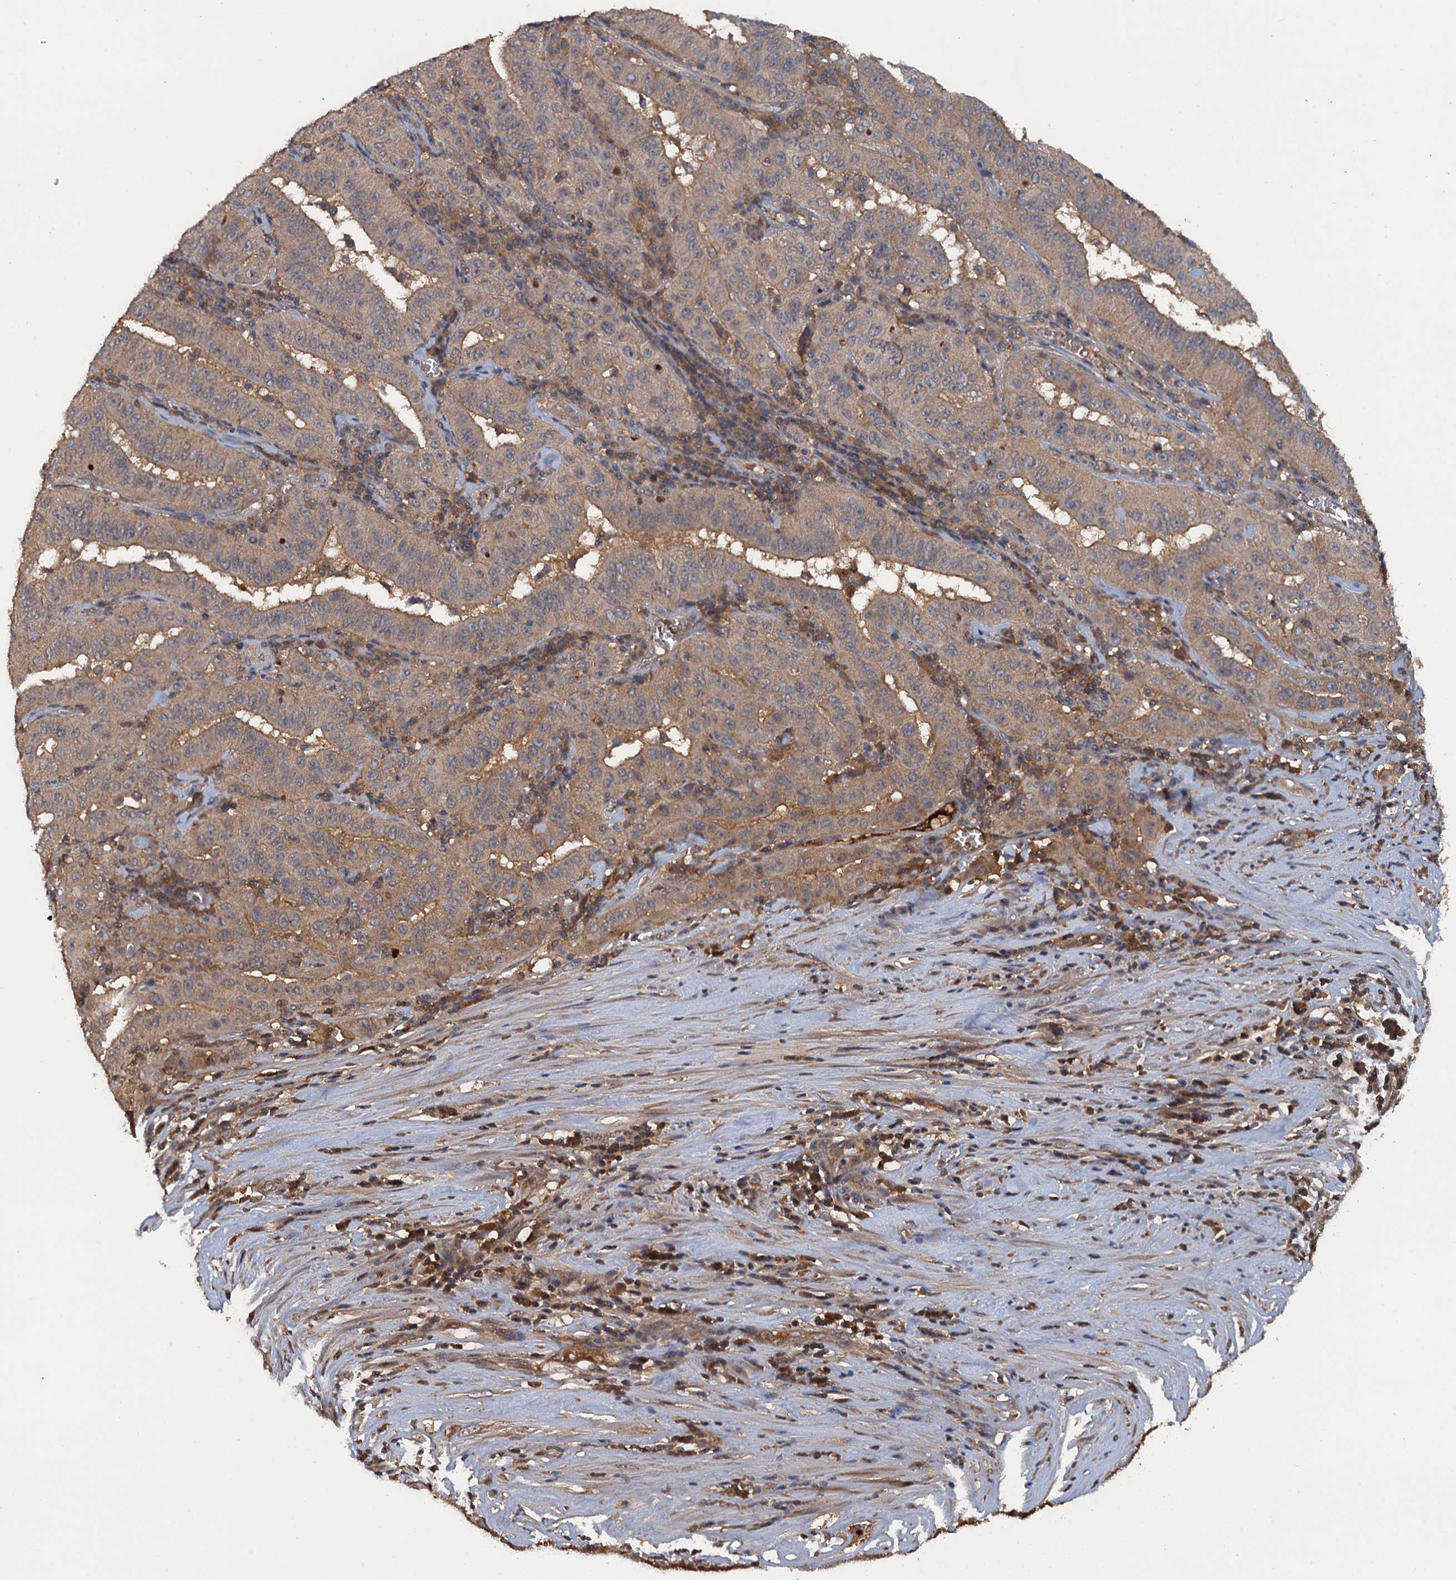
{"staining": {"intensity": "weak", "quantity": "25%-75%", "location": "cytoplasmic/membranous"}, "tissue": "pancreatic cancer", "cell_type": "Tumor cells", "image_type": "cancer", "snomed": [{"axis": "morphology", "description": "Adenocarcinoma, NOS"}, {"axis": "topography", "description": "Pancreas"}], "caption": "The immunohistochemical stain labels weak cytoplasmic/membranous positivity in tumor cells of pancreatic cancer tissue. The staining is performed using DAB brown chromogen to label protein expression. The nuclei are counter-stained blue using hematoxylin.", "gene": "HAPLN3", "patient": {"sex": "male", "age": 63}}